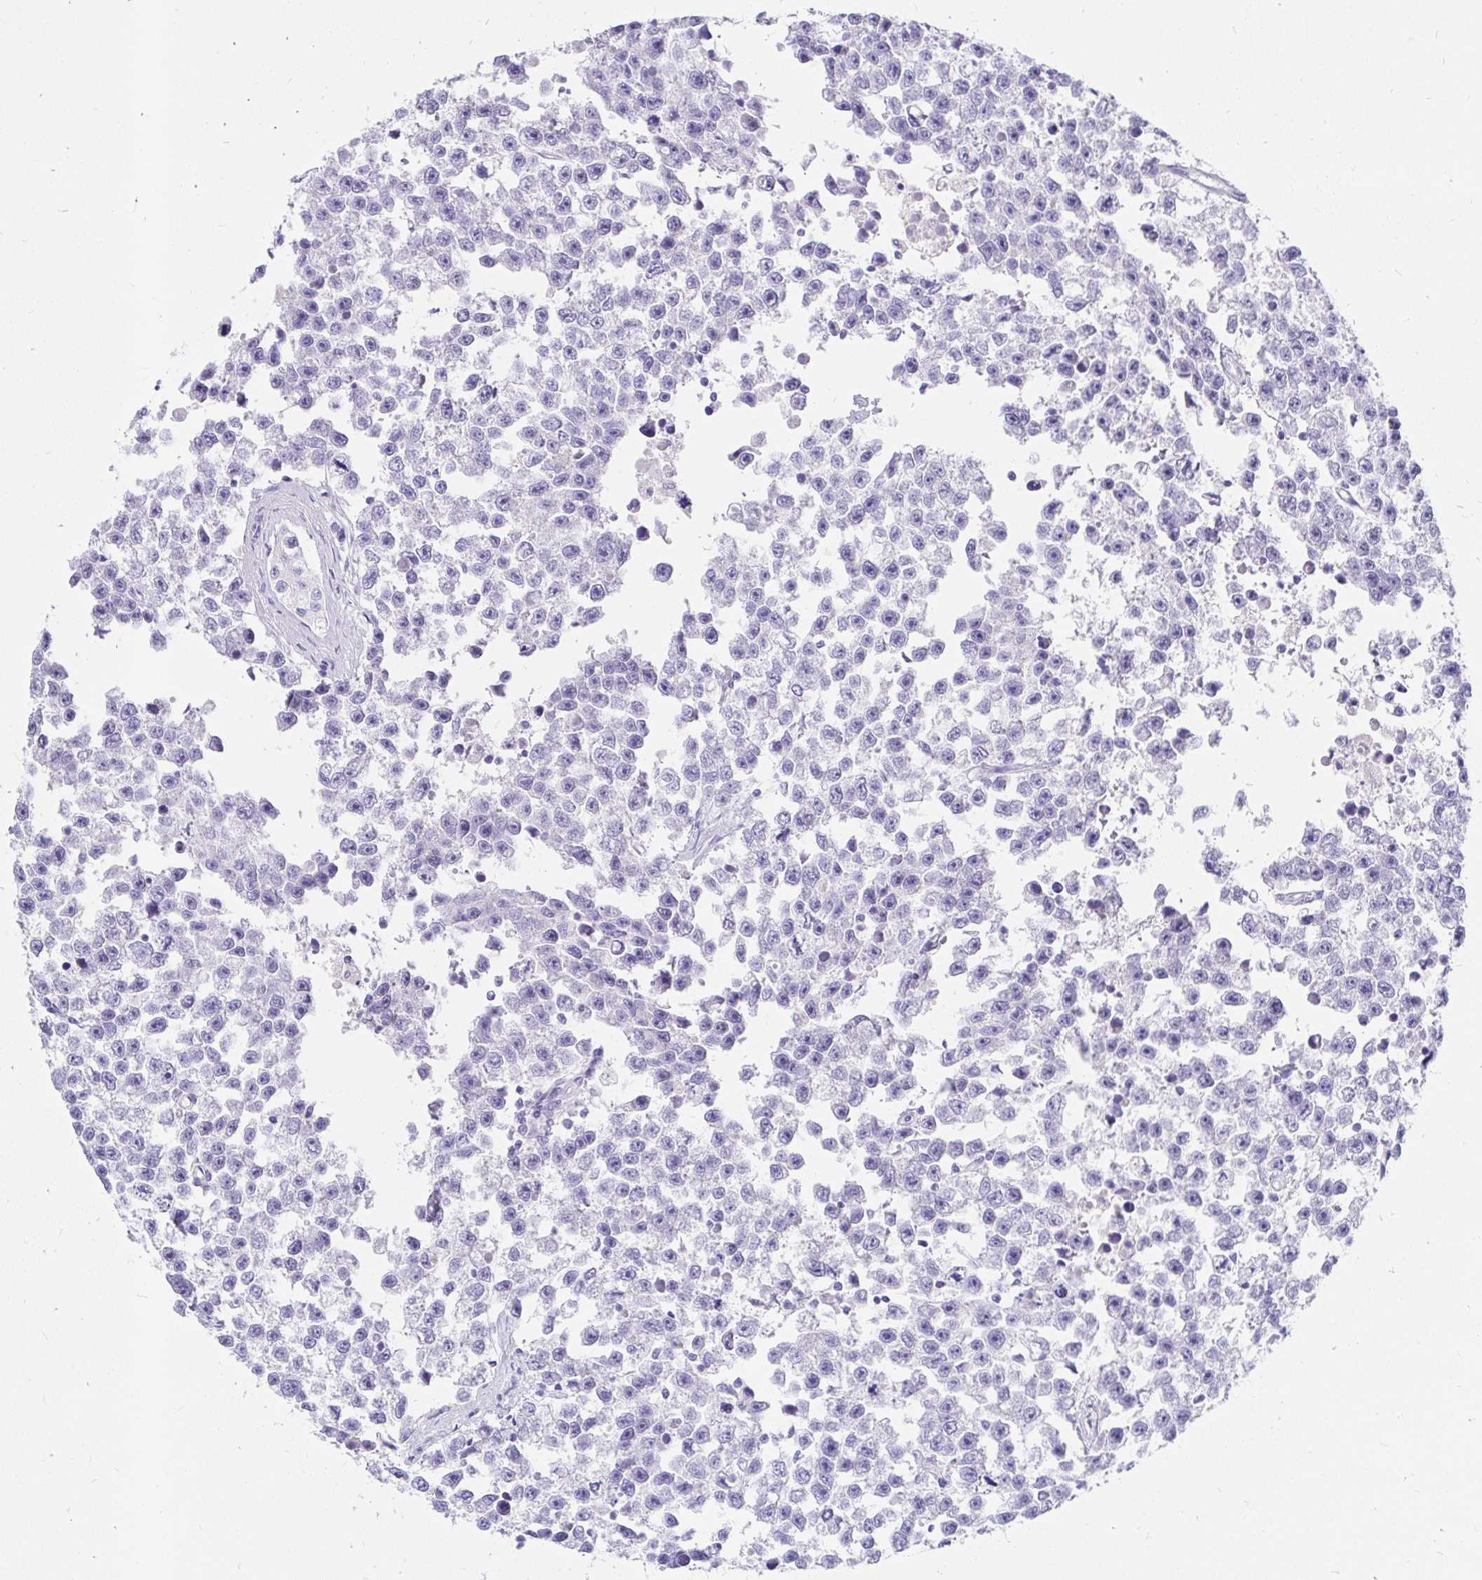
{"staining": {"intensity": "negative", "quantity": "none", "location": "none"}, "tissue": "testis cancer", "cell_type": "Tumor cells", "image_type": "cancer", "snomed": [{"axis": "morphology", "description": "Seminoma, NOS"}, {"axis": "topography", "description": "Testis"}], "caption": "High magnification brightfield microscopy of seminoma (testis) stained with DAB (brown) and counterstained with hematoxylin (blue): tumor cells show no significant staining.", "gene": "NR2E1", "patient": {"sex": "male", "age": 26}}